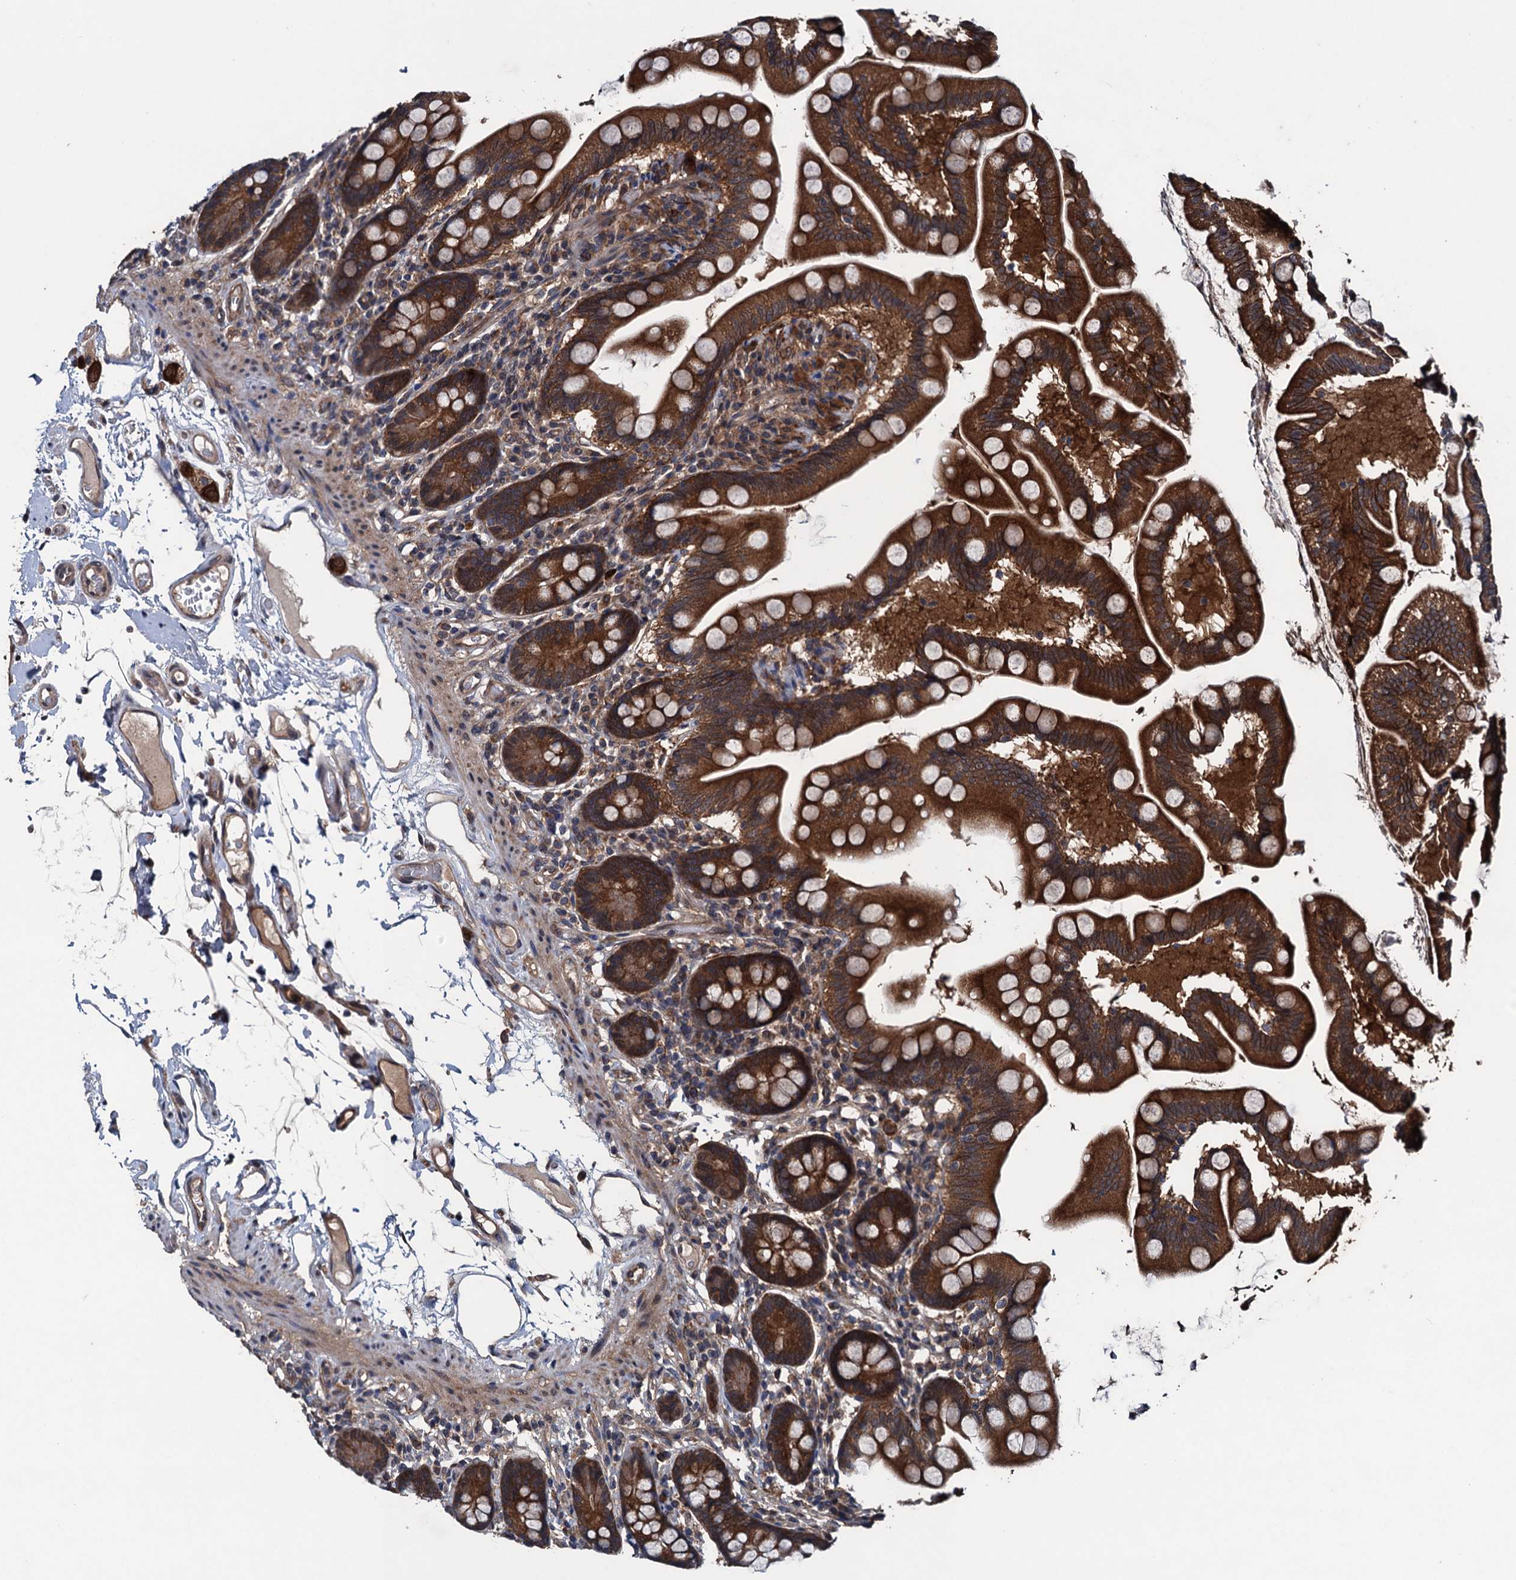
{"staining": {"intensity": "strong", "quantity": ">75%", "location": "cytoplasmic/membranous"}, "tissue": "small intestine", "cell_type": "Glandular cells", "image_type": "normal", "snomed": [{"axis": "morphology", "description": "Normal tissue, NOS"}, {"axis": "topography", "description": "Small intestine"}], "caption": "Immunohistochemistry (DAB (3,3'-diaminobenzidine)) staining of benign human small intestine displays strong cytoplasmic/membranous protein staining in about >75% of glandular cells.", "gene": "BLTP3B", "patient": {"sex": "female", "age": 64}}